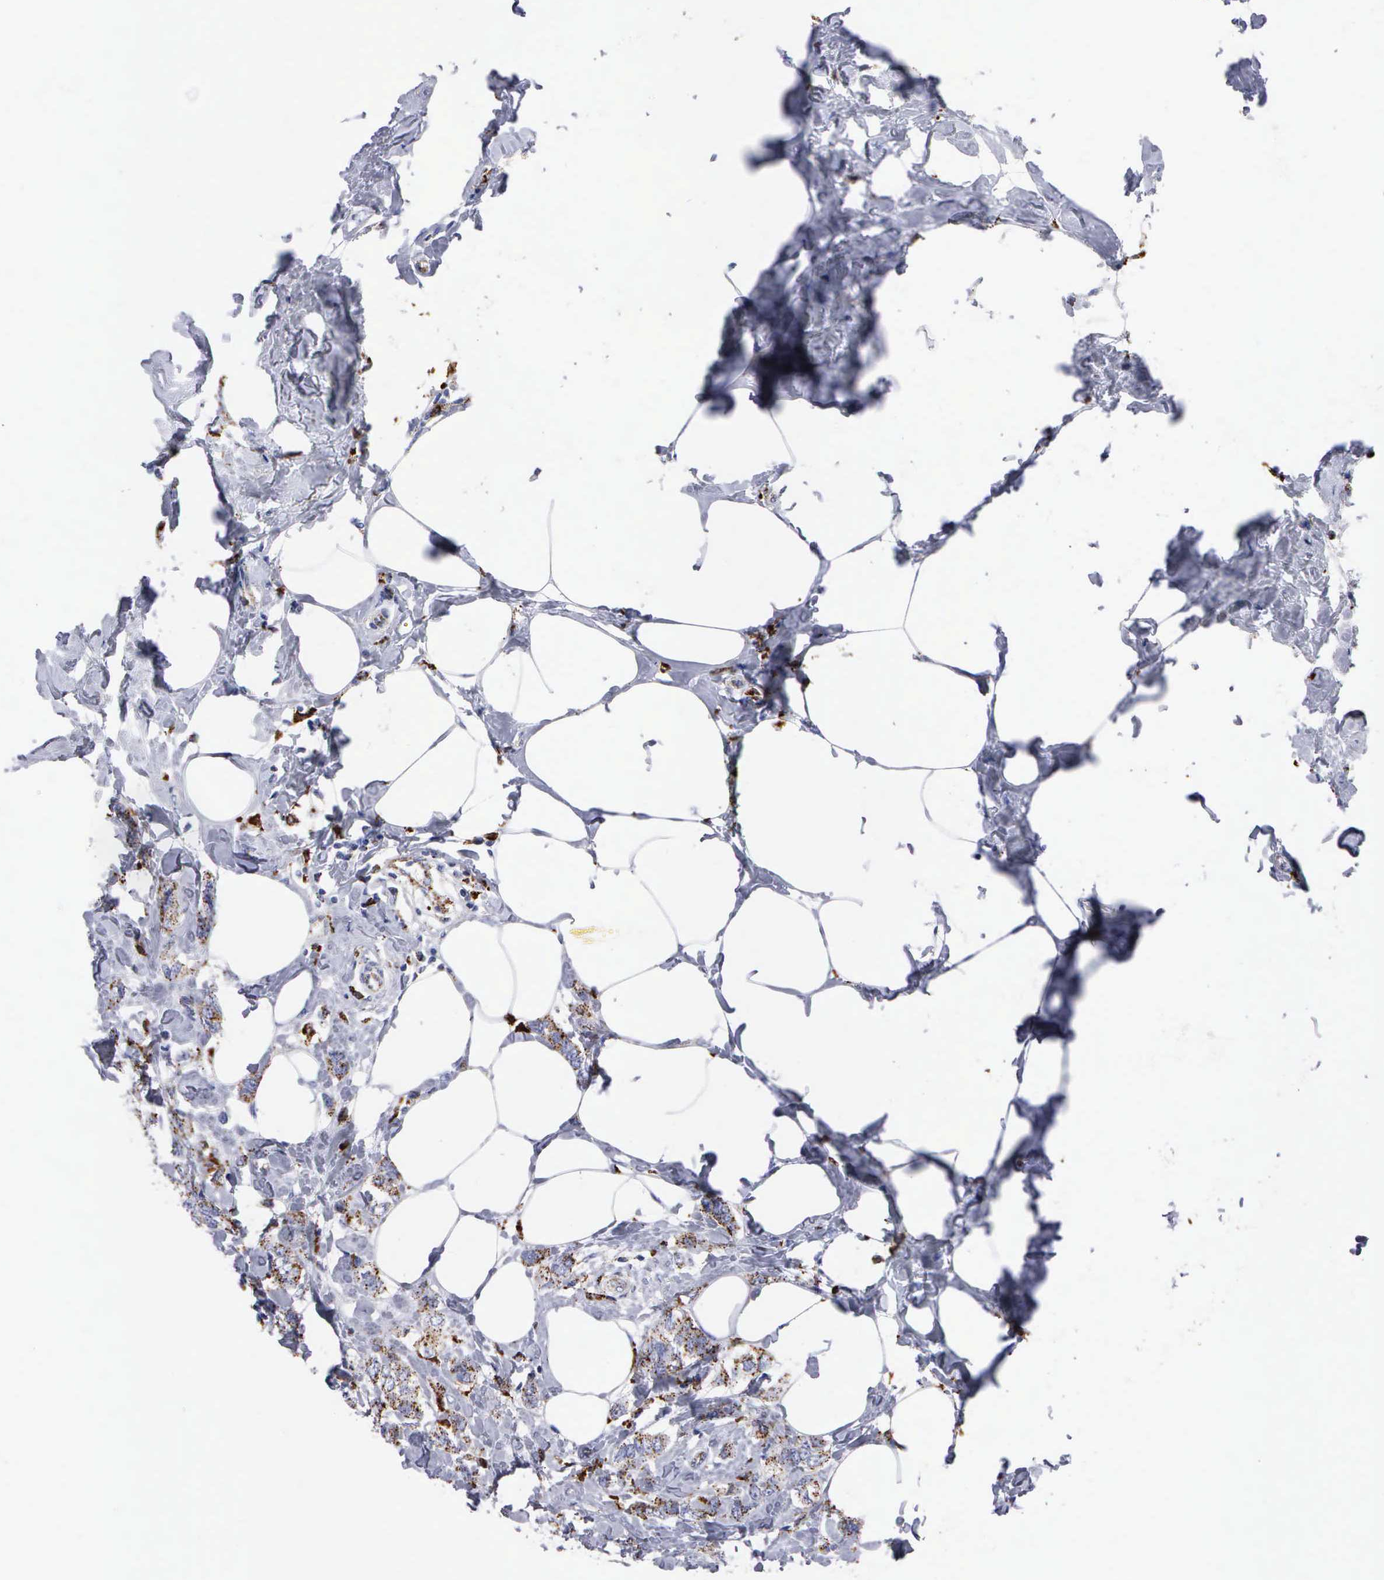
{"staining": {"intensity": "moderate", "quantity": "25%-75%", "location": "cytoplasmic/membranous"}, "tissue": "breast cancer", "cell_type": "Tumor cells", "image_type": "cancer", "snomed": [{"axis": "morphology", "description": "Normal tissue, NOS"}, {"axis": "morphology", "description": "Duct carcinoma"}, {"axis": "topography", "description": "Breast"}], "caption": "Moderate cytoplasmic/membranous staining for a protein is appreciated in approximately 25%-75% of tumor cells of invasive ductal carcinoma (breast) using immunohistochemistry.", "gene": "CTSH", "patient": {"sex": "female", "age": 50}}